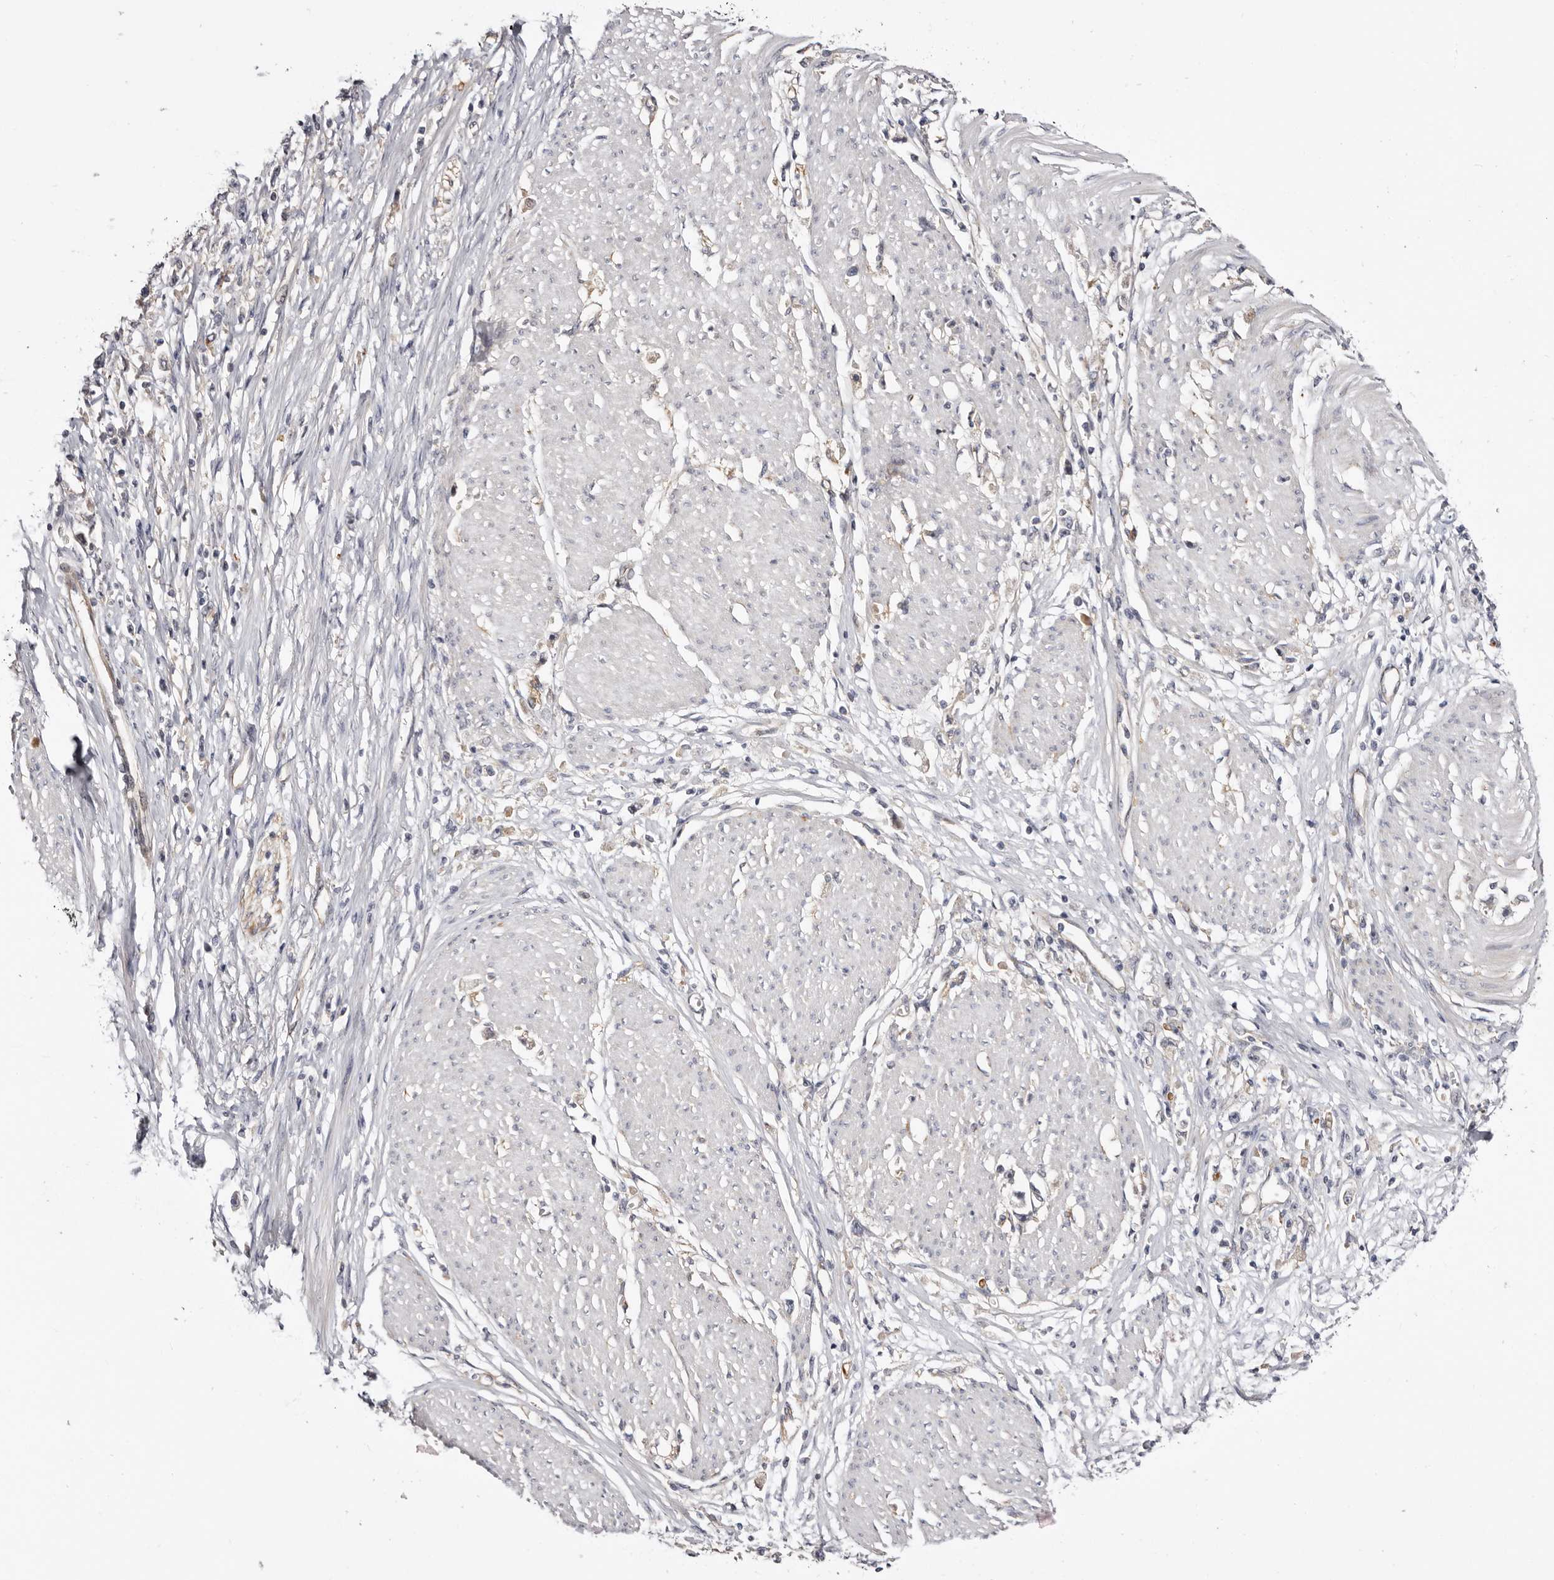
{"staining": {"intensity": "negative", "quantity": "none", "location": "none"}, "tissue": "stomach cancer", "cell_type": "Tumor cells", "image_type": "cancer", "snomed": [{"axis": "morphology", "description": "Adenocarcinoma, NOS"}, {"axis": "topography", "description": "Stomach"}], "caption": "Human stomach adenocarcinoma stained for a protein using immunohistochemistry (IHC) reveals no expression in tumor cells.", "gene": "PANK4", "patient": {"sex": "female", "age": 59}}